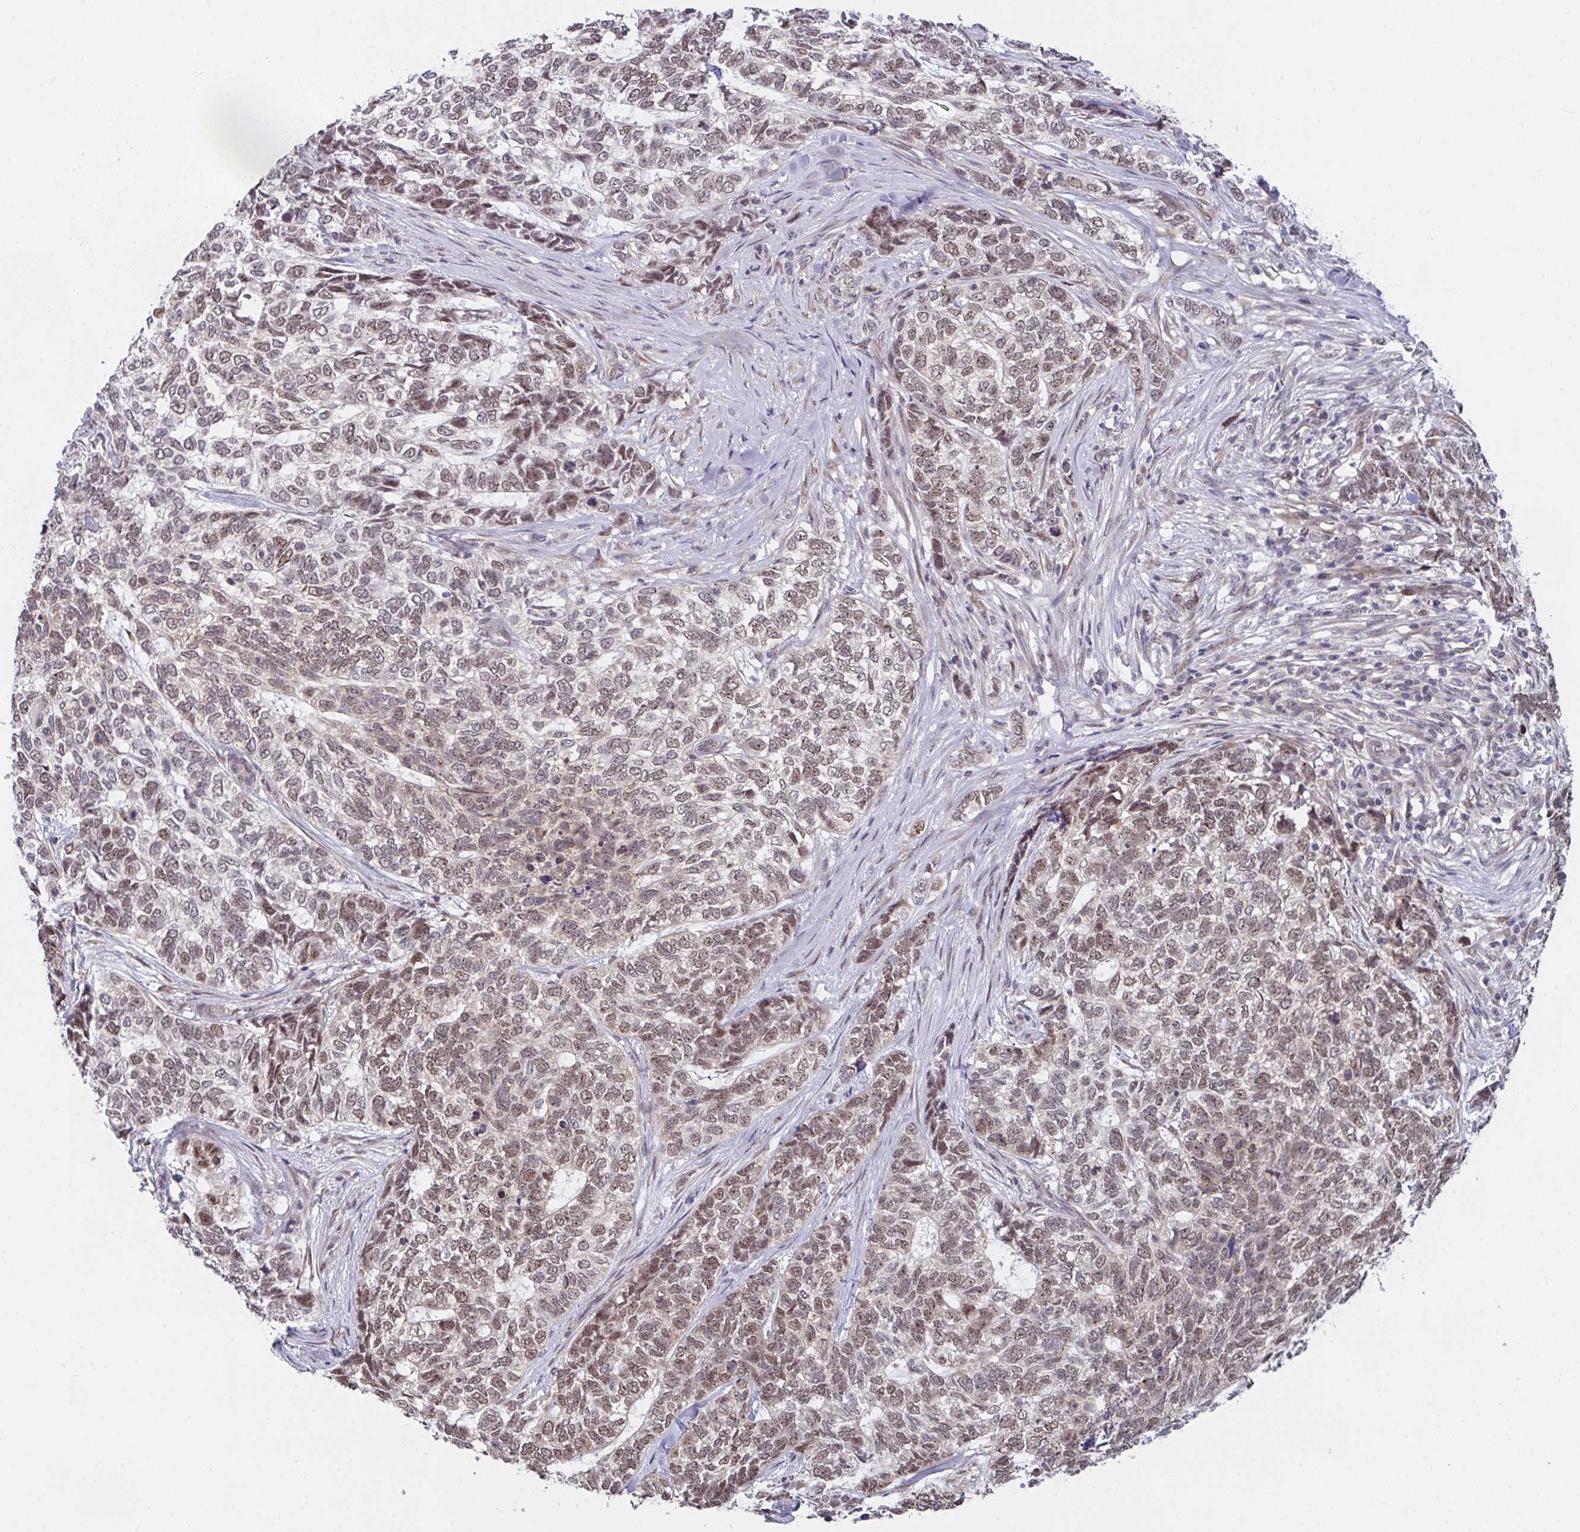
{"staining": {"intensity": "moderate", "quantity": ">75%", "location": "nuclear"}, "tissue": "skin cancer", "cell_type": "Tumor cells", "image_type": "cancer", "snomed": [{"axis": "morphology", "description": "Basal cell carcinoma"}, {"axis": "topography", "description": "Skin"}], "caption": "Skin cancer stained for a protein reveals moderate nuclear positivity in tumor cells.", "gene": "RBM18", "patient": {"sex": "female", "age": 65}}